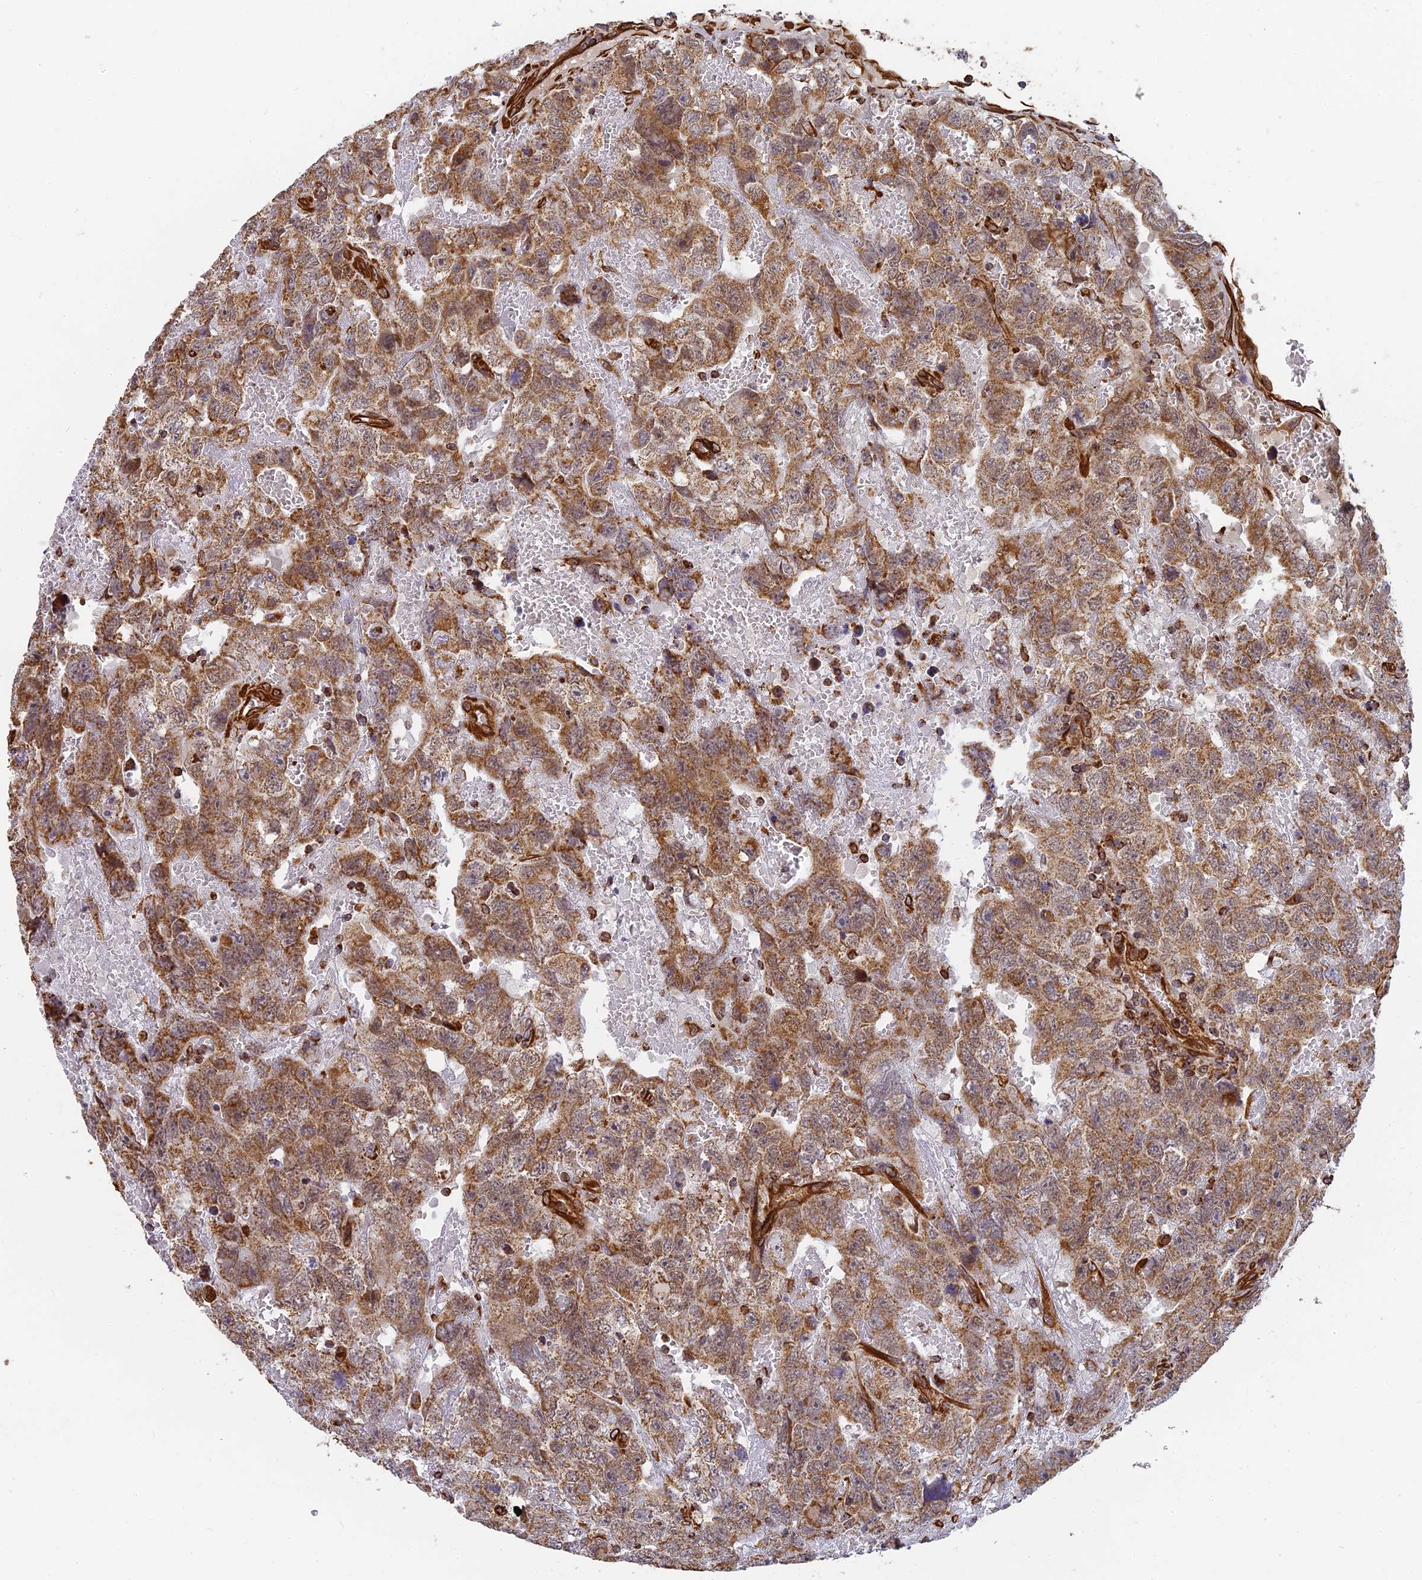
{"staining": {"intensity": "moderate", "quantity": ">75%", "location": "cytoplasmic/membranous,nuclear"}, "tissue": "testis cancer", "cell_type": "Tumor cells", "image_type": "cancer", "snomed": [{"axis": "morphology", "description": "Carcinoma, Embryonal, NOS"}, {"axis": "topography", "description": "Testis"}], "caption": "About >75% of tumor cells in embryonal carcinoma (testis) demonstrate moderate cytoplasmic/membranous and nuclear protein expression as visualized by brown immunohistochemical staining.", "gene": "DSTYK", "patient": {"sex": "male", "age": 45}}